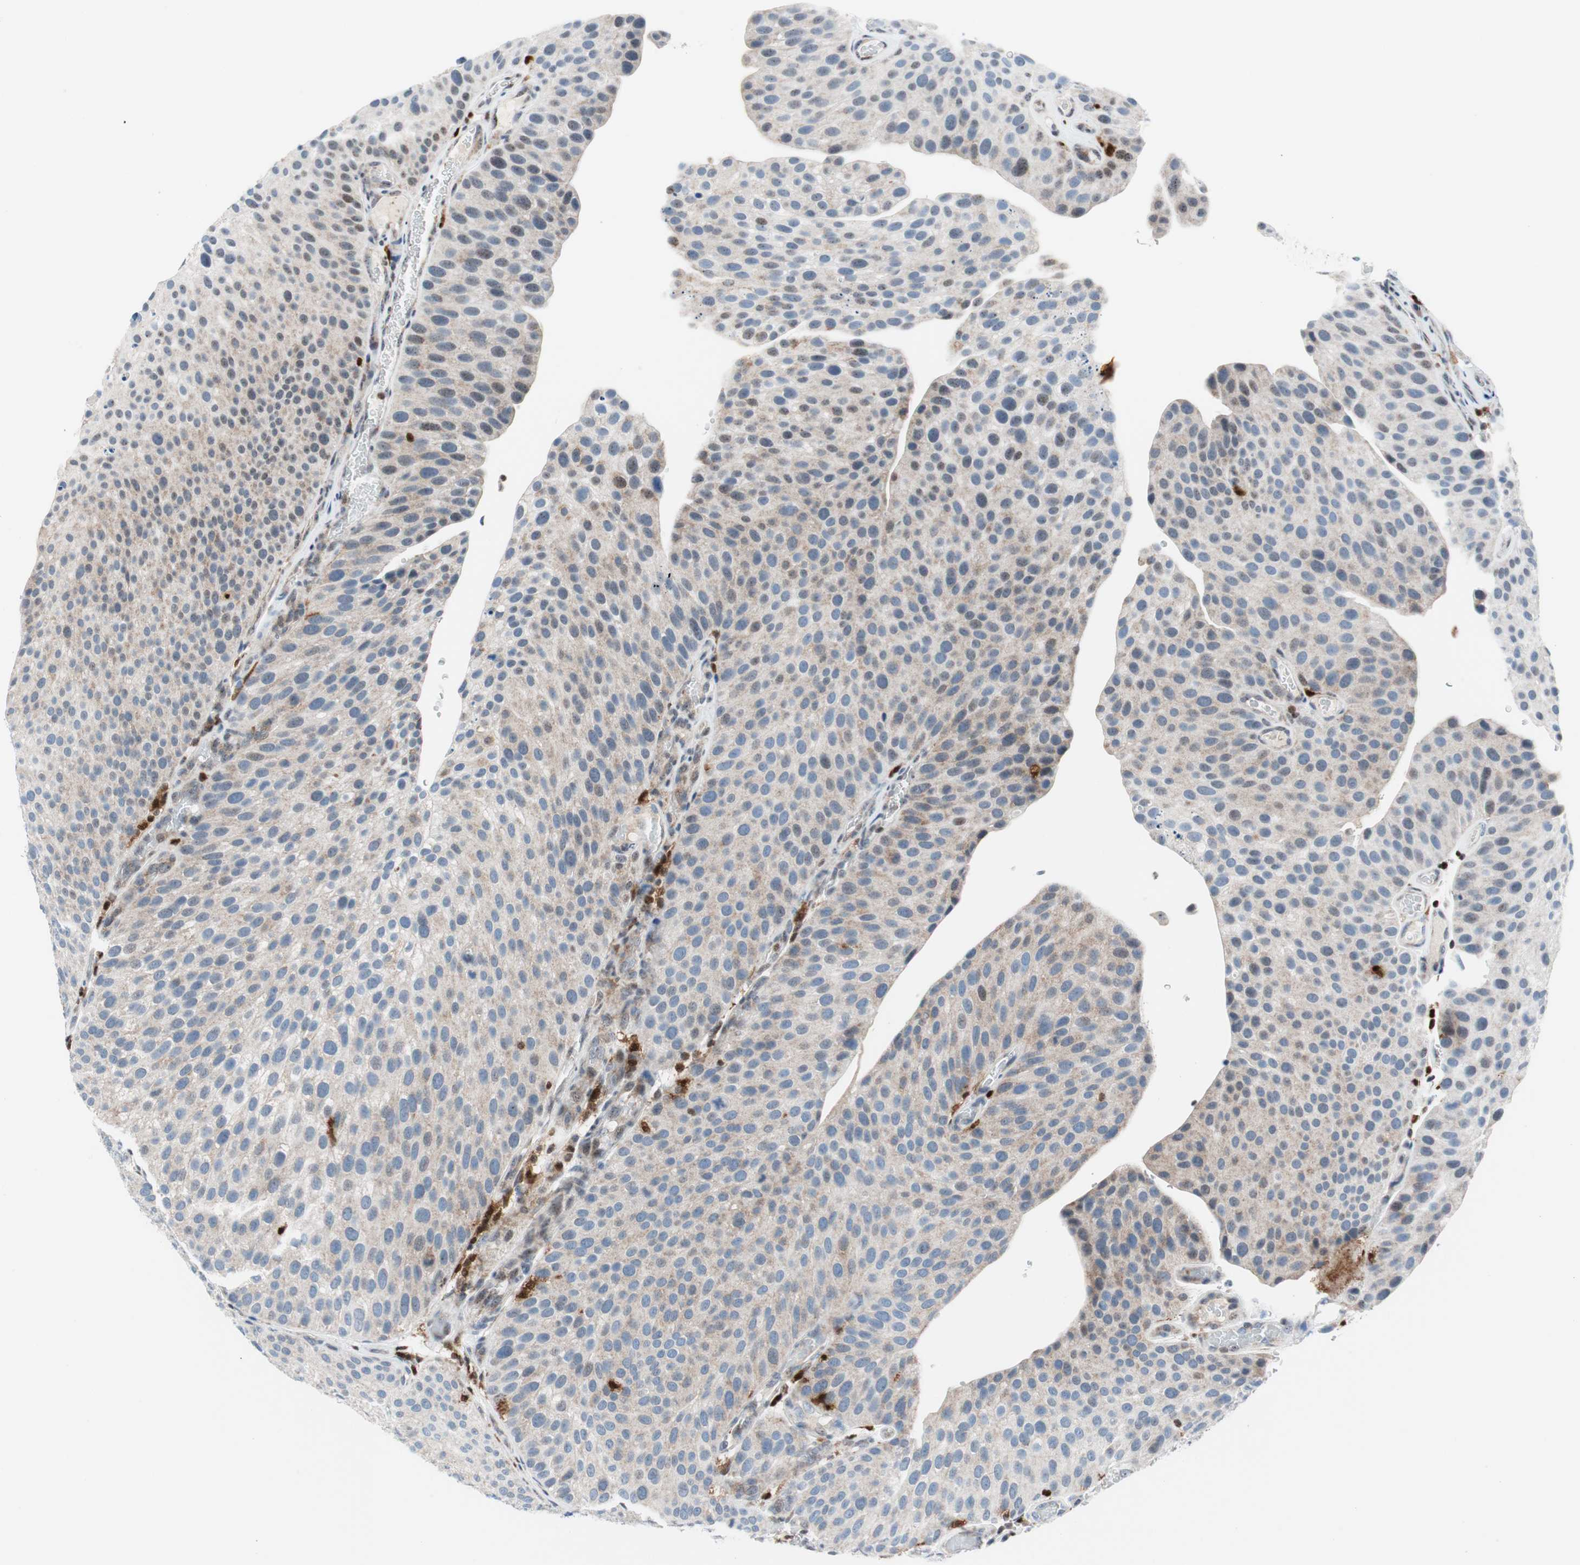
{"staining": {"intensity": "weak", "quantity": "<25%", "location": "cytoplasmic/membranous,nuclear"}, "tissue": "urothelial cancer", "cell_type": "Tumor cells", "image_type": "cancer", "snomed": [{"axis": "morphology", "description": "Urothelial carcinoma, Low grade"}, {"axis": "topography", "description": "Smooth muscle"}, {"axis": "topography", "description": "Urinary bladder"}], "caption": "Urothelial cancer was stained to show a protein in brown. There is no significant expression in tumor cells.", "gene": "RGS10", "patient": {"sex": "male", "age": 60}}